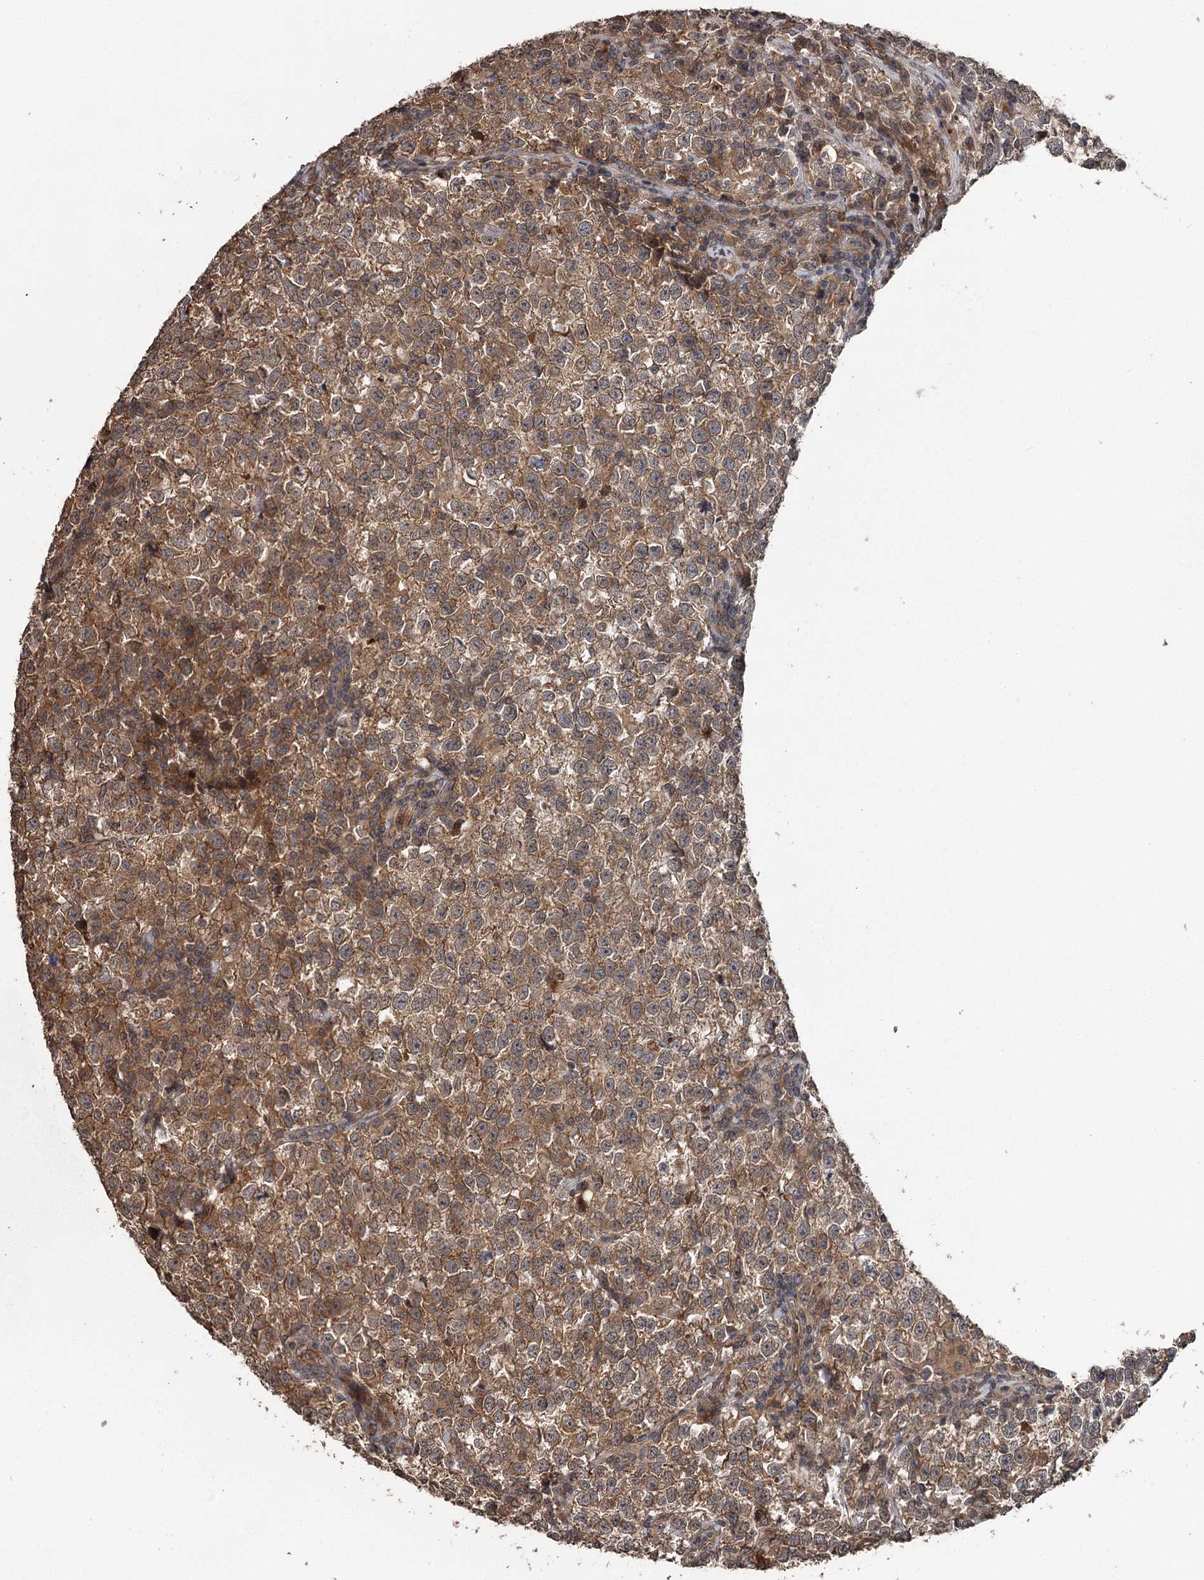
{"staining": {"intensity": "moderate", "quantity": ">75%", "location": "cytoplasmic/membranous"}, "tissue": "testis cancer", "cell_type": "Tumor cells", "image_type": "cancer", "snomed": [{"axis": "morphology", "description": "Normal tissue, NOS"}, {"axis": "morphology", "description": "Seminoma, NOS"}, {"axis": "topography", "description": "Testis"}], "caption": "Immunohistochemistry (IHC) (DAB) staining of testis seminoma demonstrates moderate cytoplasmic/membranous protein staining in approximately >75% of tumor cells. Nuclei are stained in blue.", "gene": "RAB21", "patient": {"sex": "male", "age": 43}}